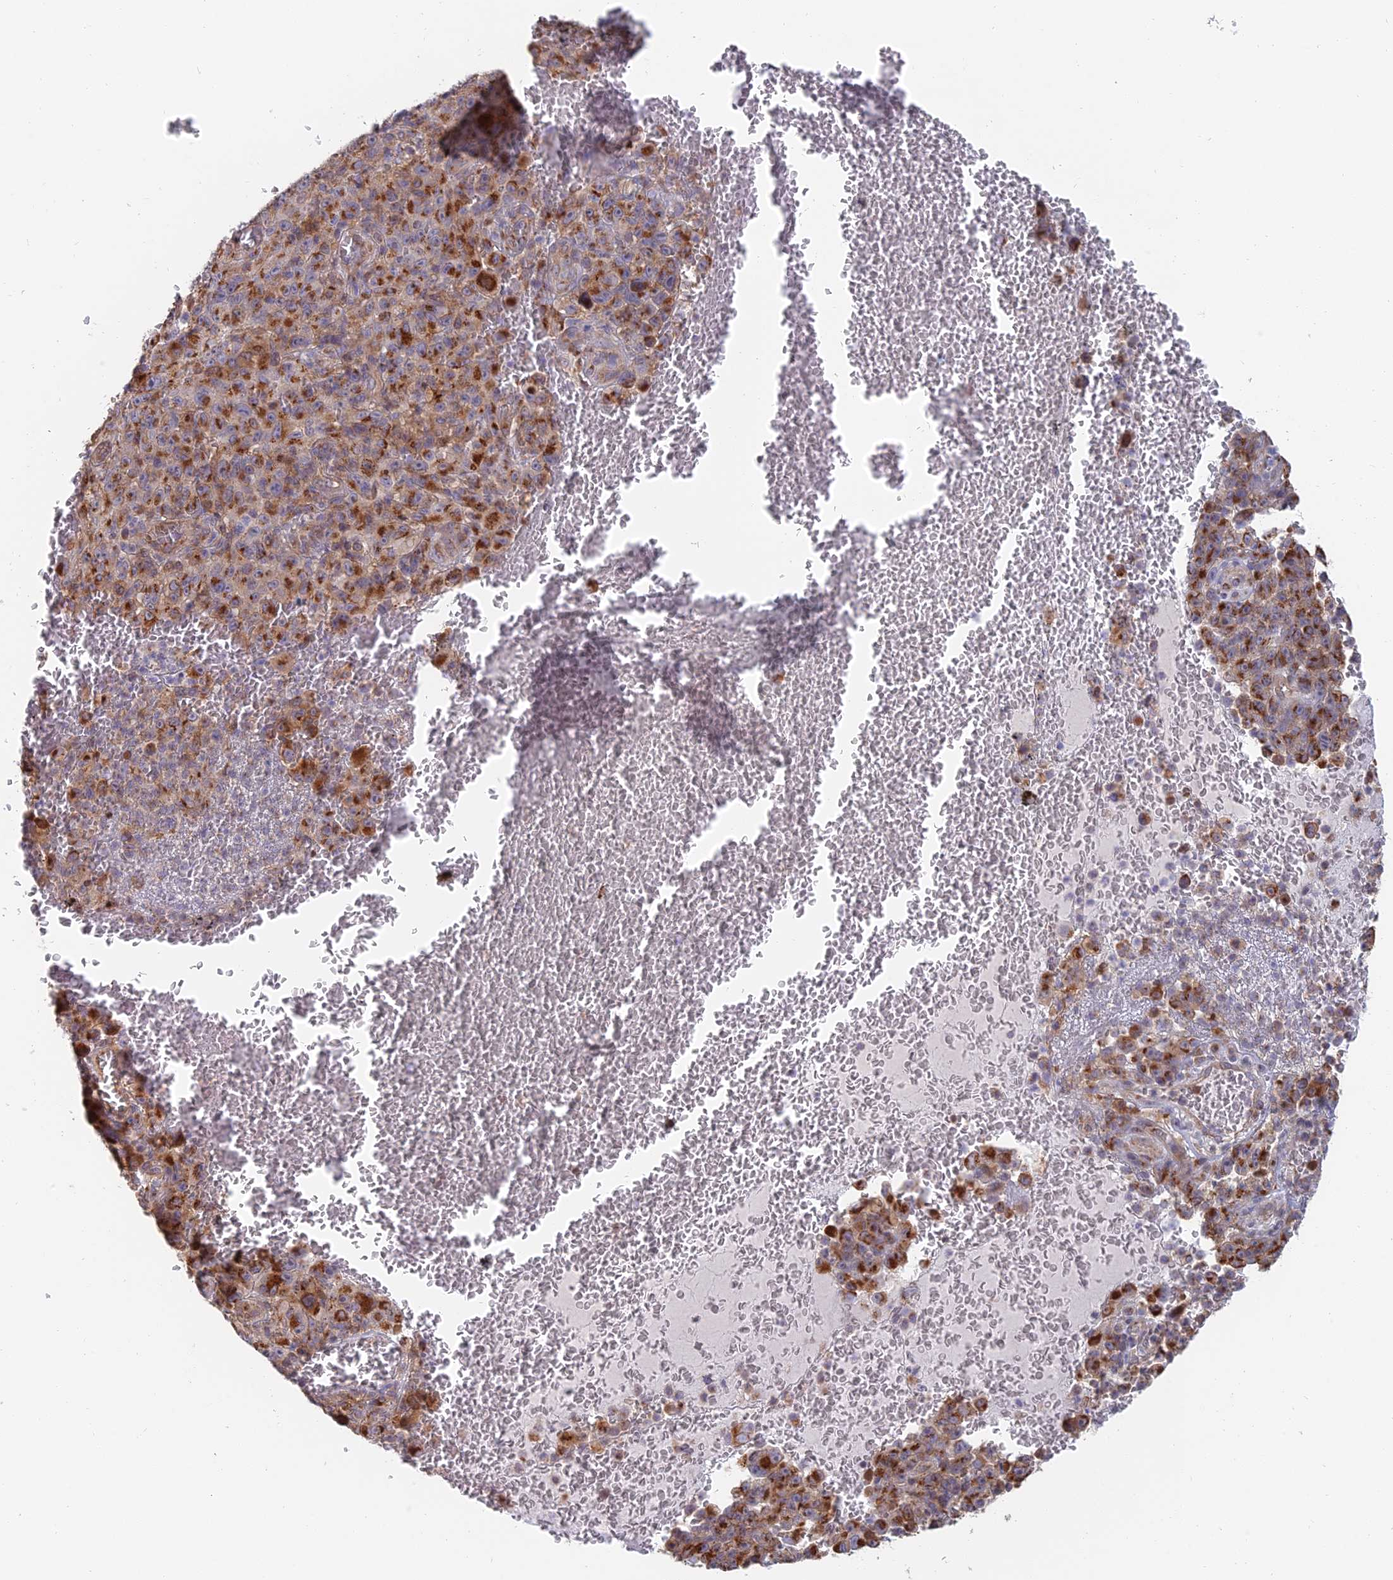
{"staining": {"intensity": "strong", "quantity": ">75%", "location": "cytoplasmic/membranous"}, "tissue": "melanoma", "cell_type": "Tumor cells", "image_type": "cancer", "snomed": [{"axis": "morphology", "description": "Malignant melanoma, NOS"}, {"axis": "topography", "description": "Skin"}], "caption": "About >75% of tumor cells in human malignant melanoma exhibit strong cytoplasmic/membranous protein positivity as visualized by brown immunohistochemical staining.", "gene": "HS2ST1", "patient": {"sex": "female", "age": 82}}